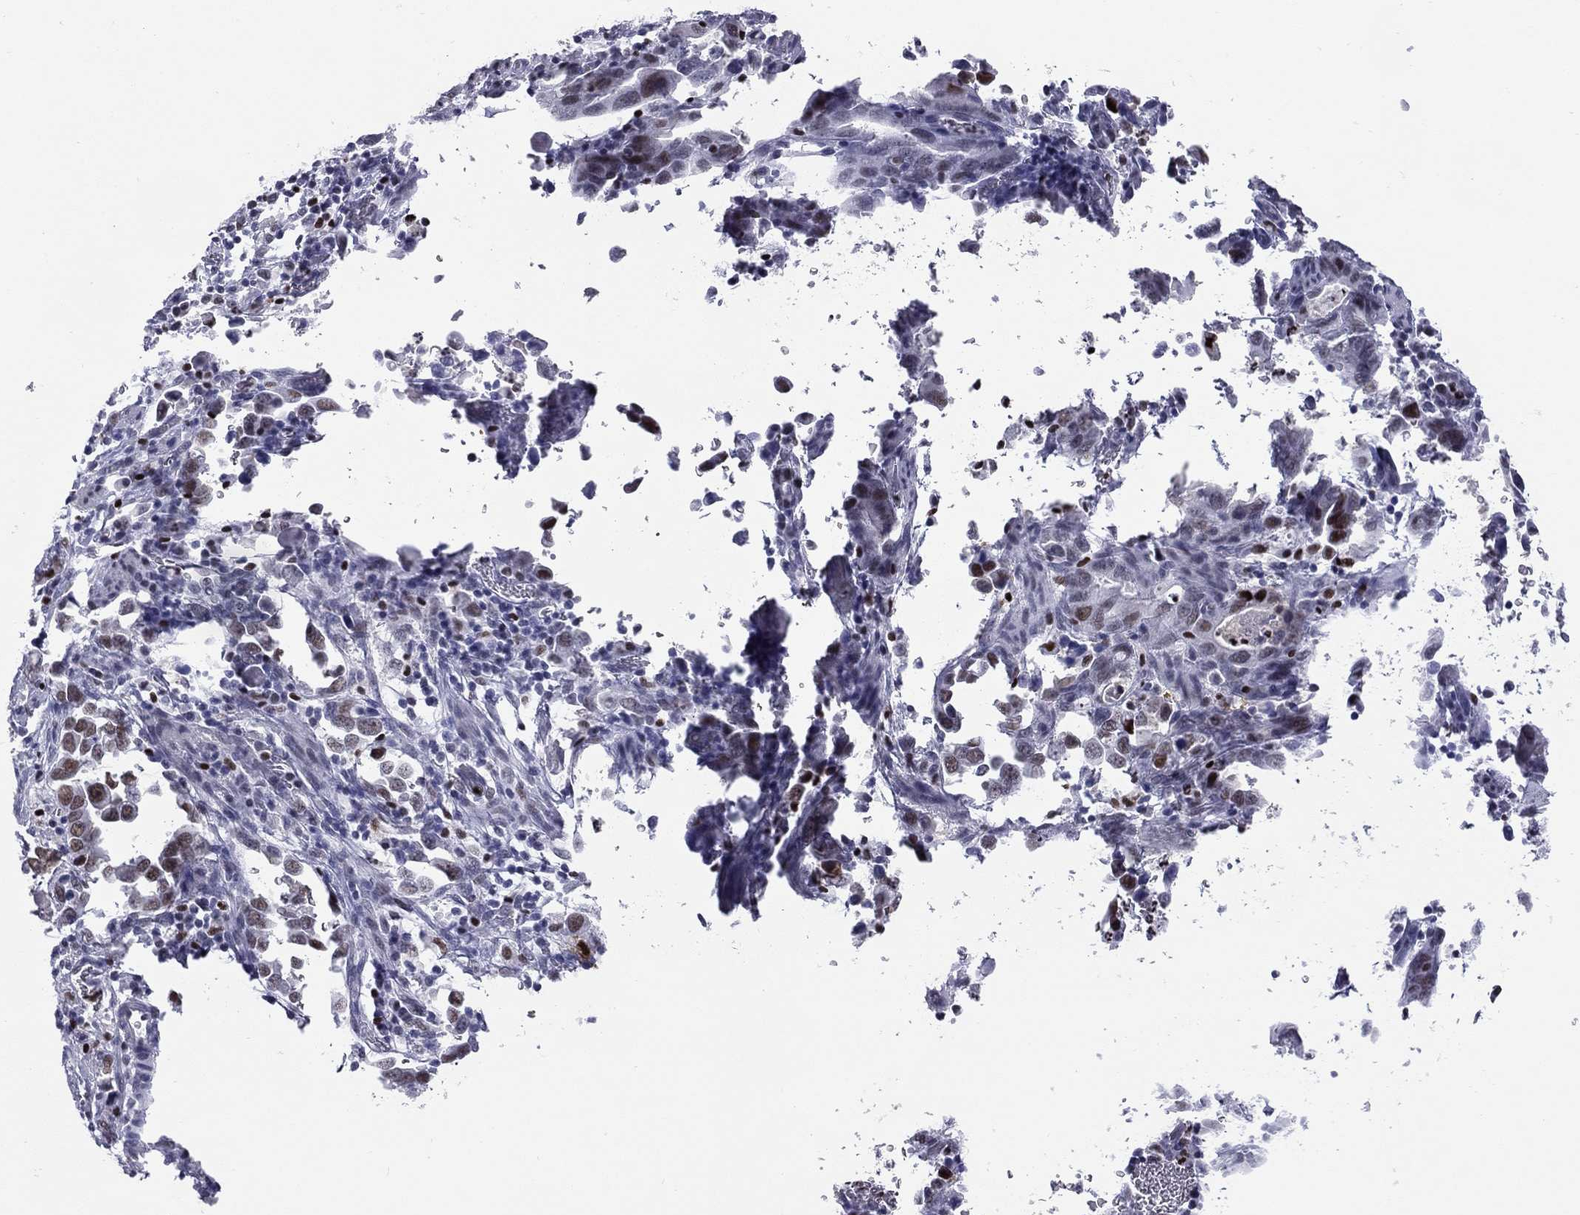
{"staining": {"intensity": "strong", "quantity": "25%-75%", "location": "nuclear"}, "tissue": "stomach cancer", "cell_type": "Tumor cells", "image_type": "cancer", "snomed": [{"axis": "morphology", "description": "Adenocarcinoma, NOS"}, {"axis": "topography", "description": "Stomach, upper"}], "caption": "Immunohistochemistry (IHC) photomicrograph of stomach adenocarcinoma stained for a protein (brown), which demonstrates high levels of strong nuclear staining in about 25%-75% of tumor cells.", "gene": "PCGF3", "patient": {"sex": "male", "age": 74}}